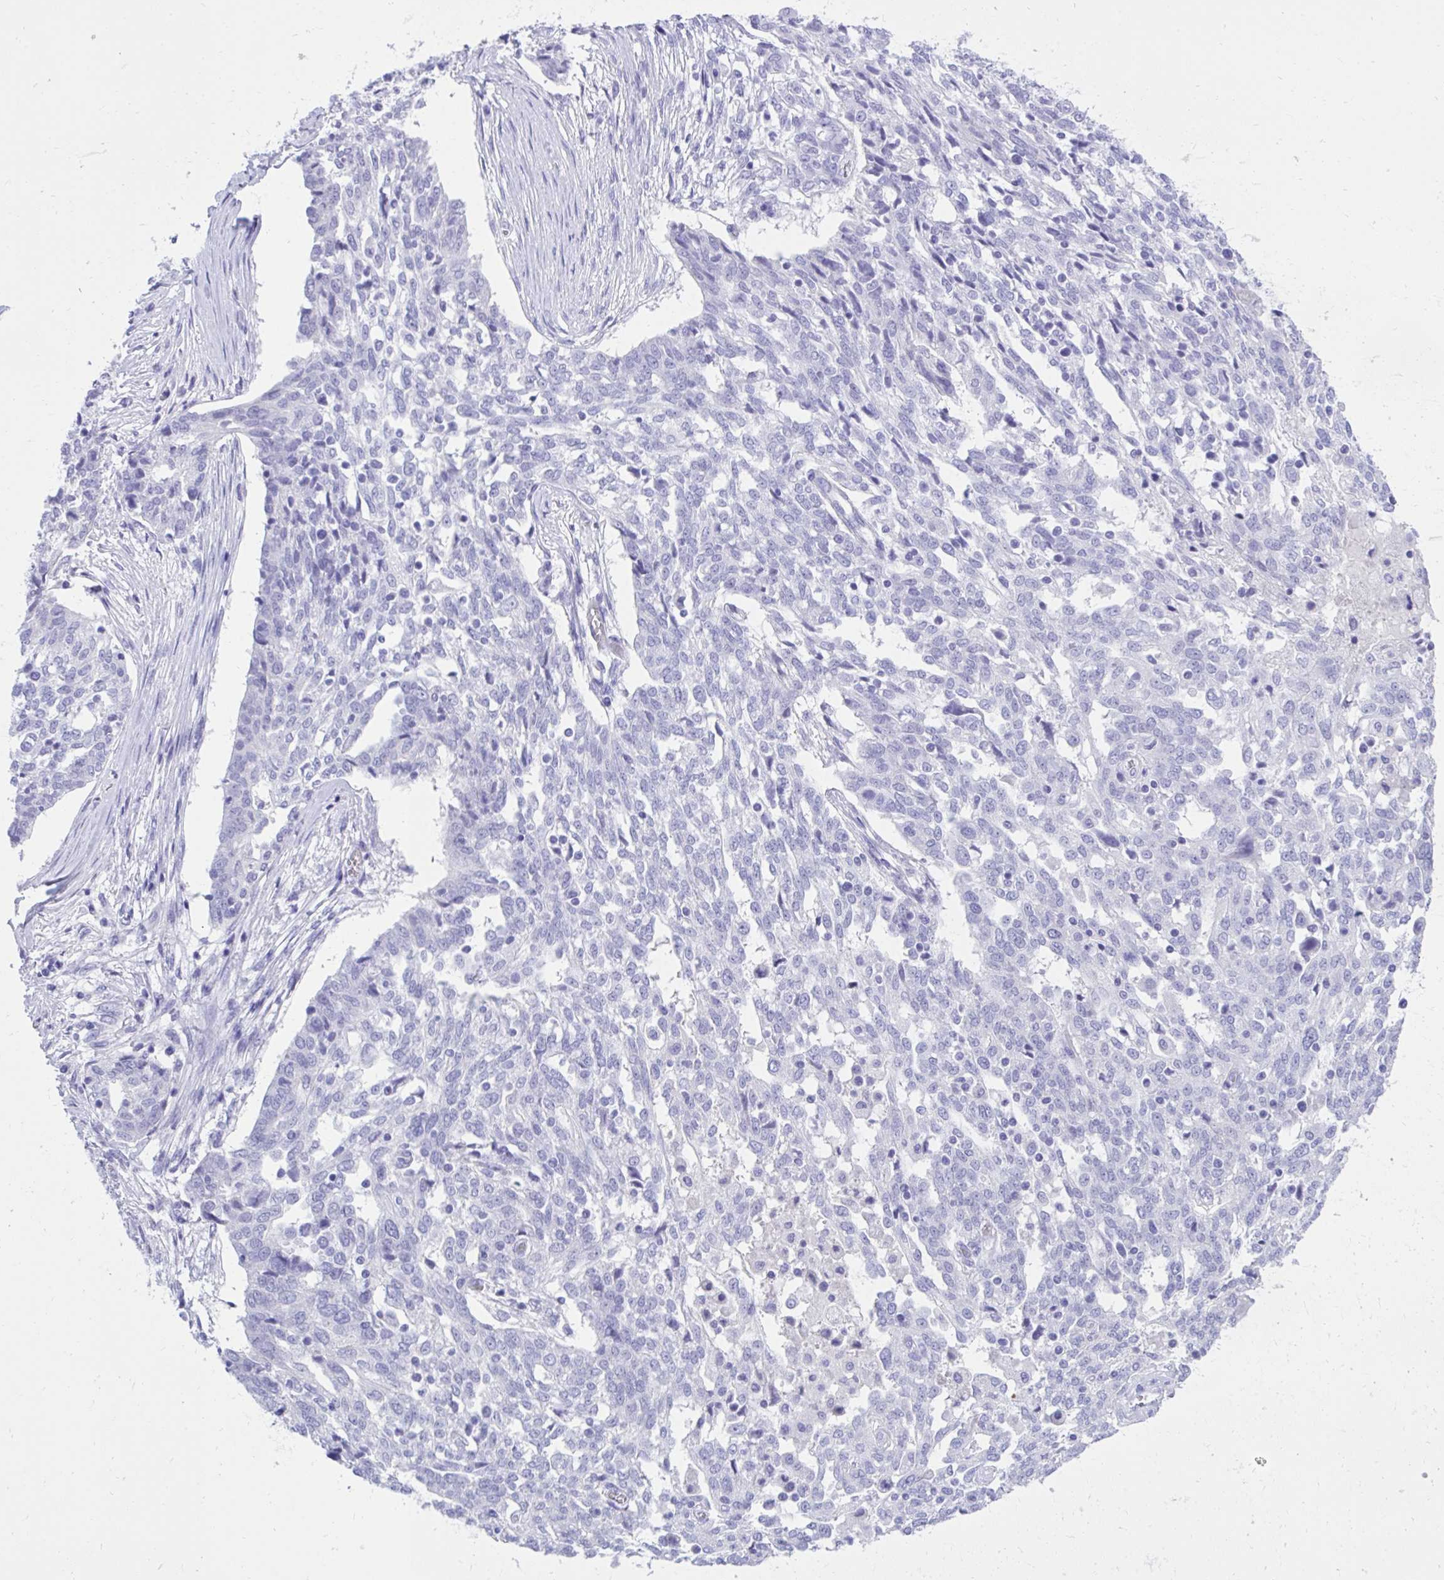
{"staining": {"intensity": "negative", "quantity": "none", "location": "none"}, "tissue": "ovarian cancer", "cell_type": "Tumor cells", "image_type": "cancer", "snomed": [{"axis": "morphology", "description": "Cystadenocarcinoma, serous, NOS"}, {"axis": "topography", "description": "Ovary"}], "caption": "DAB (3,3'-diaminobenzidine) immunohistochemical staining of serous cystadenocarcinoma (ovarian) displays no significant positivity in tumor cells.", "gene": "KCNN4", "patient": {"sex": "female", "age": 67}}